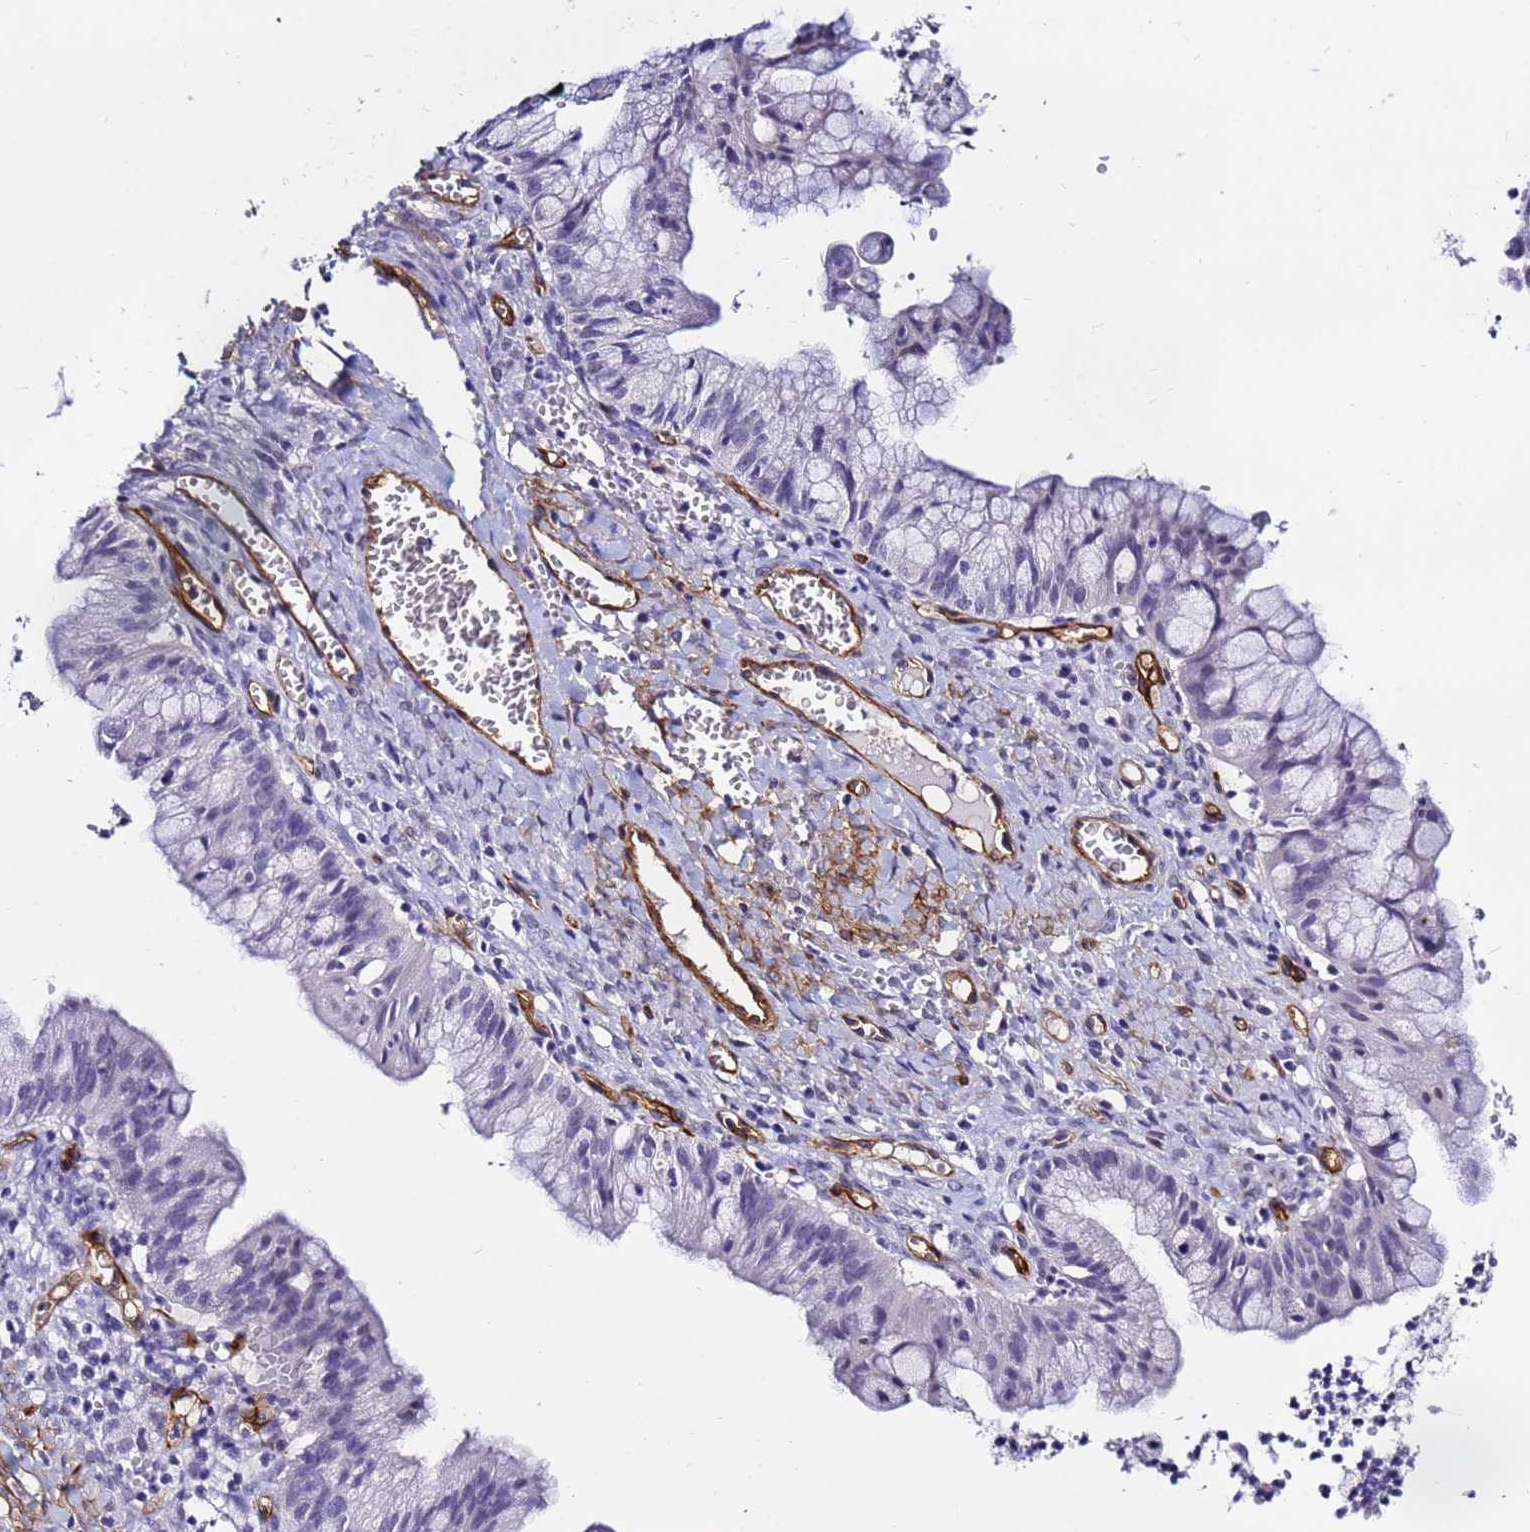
{"staining": {"intensity": "negative", "quantity": "none", "location": "none"}, "tissue": "ovarian cancer", "cell_type": "Tumor cells", "image_type": "cancer", "snomed": [{"axis": "morphology", "description": "Cystadenocarcinoma, mucinous, NOS"}, {"axis": "topography", "description": "Ovary"}], "caption": "Ovarian mucinous cystadenocarcinoma was stained to show a protein in brown. There is no significant expression in tumor cells.", "gene": "DEFB104A", "patient": {"sex": "female", "age": 70}}